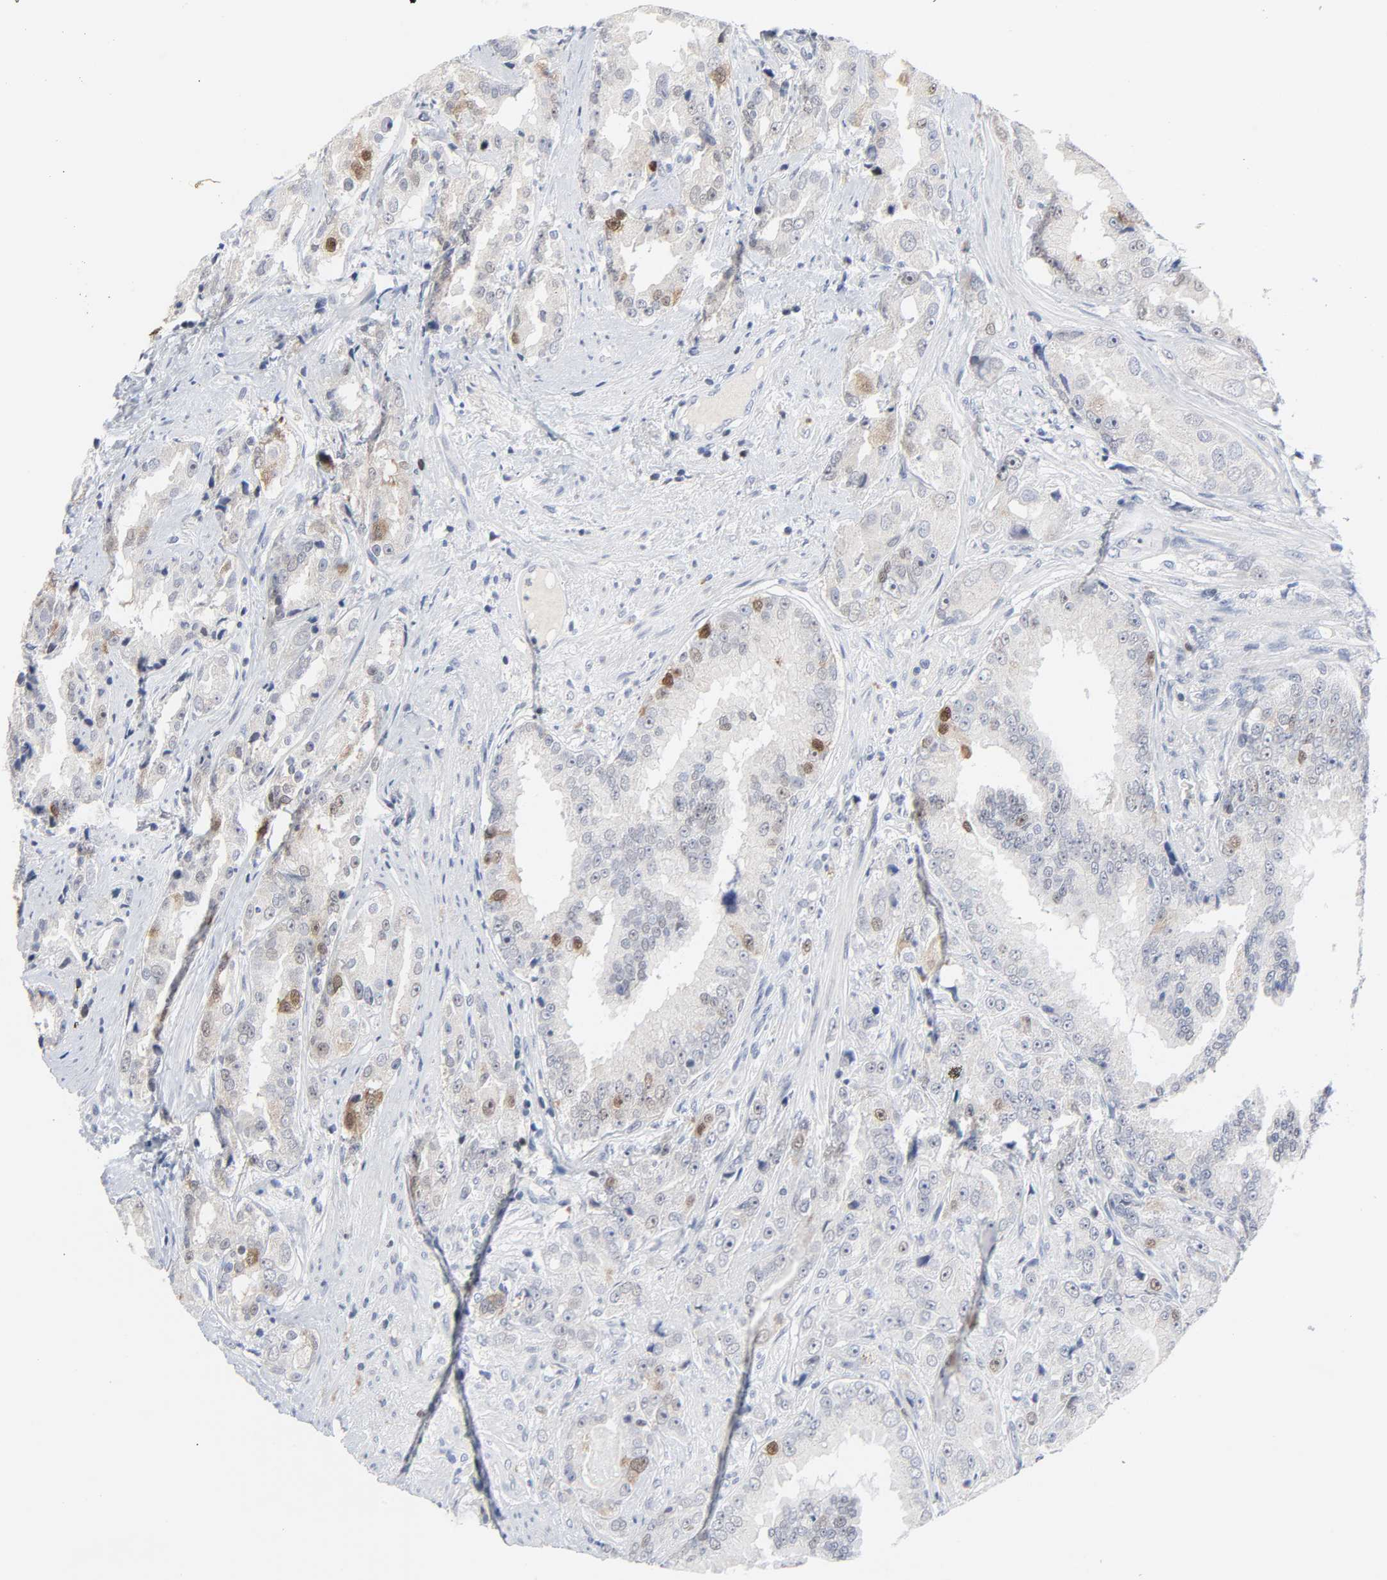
{"staining": {"intensity": "moderate", "quantity": "<25%", "location": "nuclear"}, "tissue": "prostate cancer", "cell_type": "Tumor cells", "image_type": "cancer", "snomed": [{"axis": "morphology", "description": "Adenocarcinoma, High grade"}, {"axis": "topography", "description": "Prostate"}], "caption": "Human prostate adenocarcinoma (high-grade) stained with a protein marker displays moderate staining in tumor cells.", "gene": "WEE1", "patient": {"sex": "male", "age": 73}}